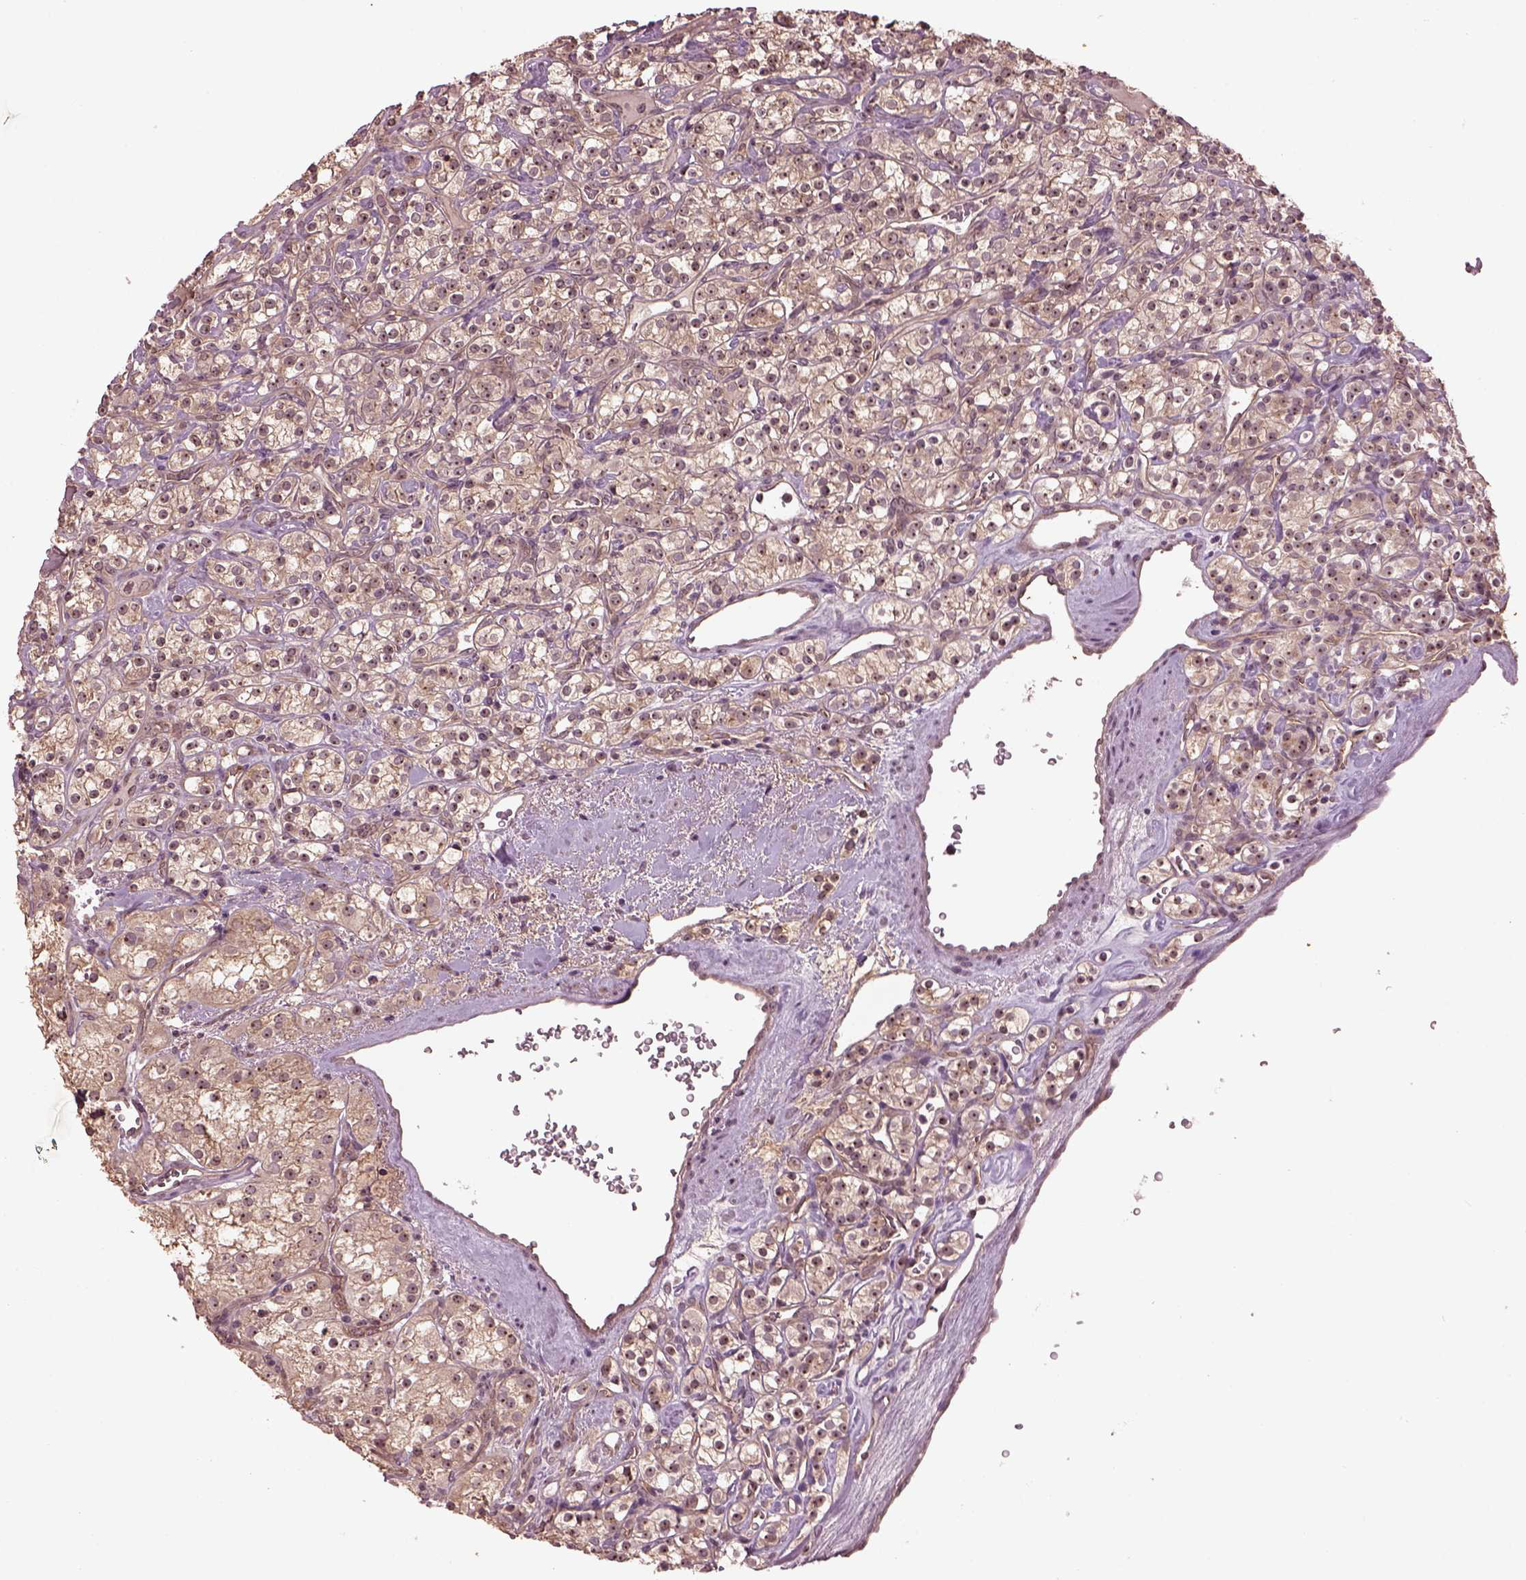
{"staining": {"intensity": "moderate", "quantity": "25%-75%", "location": "nuclear"}, "tissue": "renal cancer", "cell_type": "Tumor cells", "image_type": "cancer", "snomed": [{"axis": "morphology", "description": "Adenocarcinoma, NOS"}, {"axis": "topography", "description": "Kidney"}], "caption": "Immunohistochemistry (IHC) photomicrograph of neoplastic tissue: renal cancer (adenocarcinoma) stained using IHC demonstrates medium levels of moderate protein expression localized specifically in the nuclear of tumor cells, appearing as a nuclear brown color.", "gene": "GNRH1", "patient": {"sex": "male", "age": 77}}